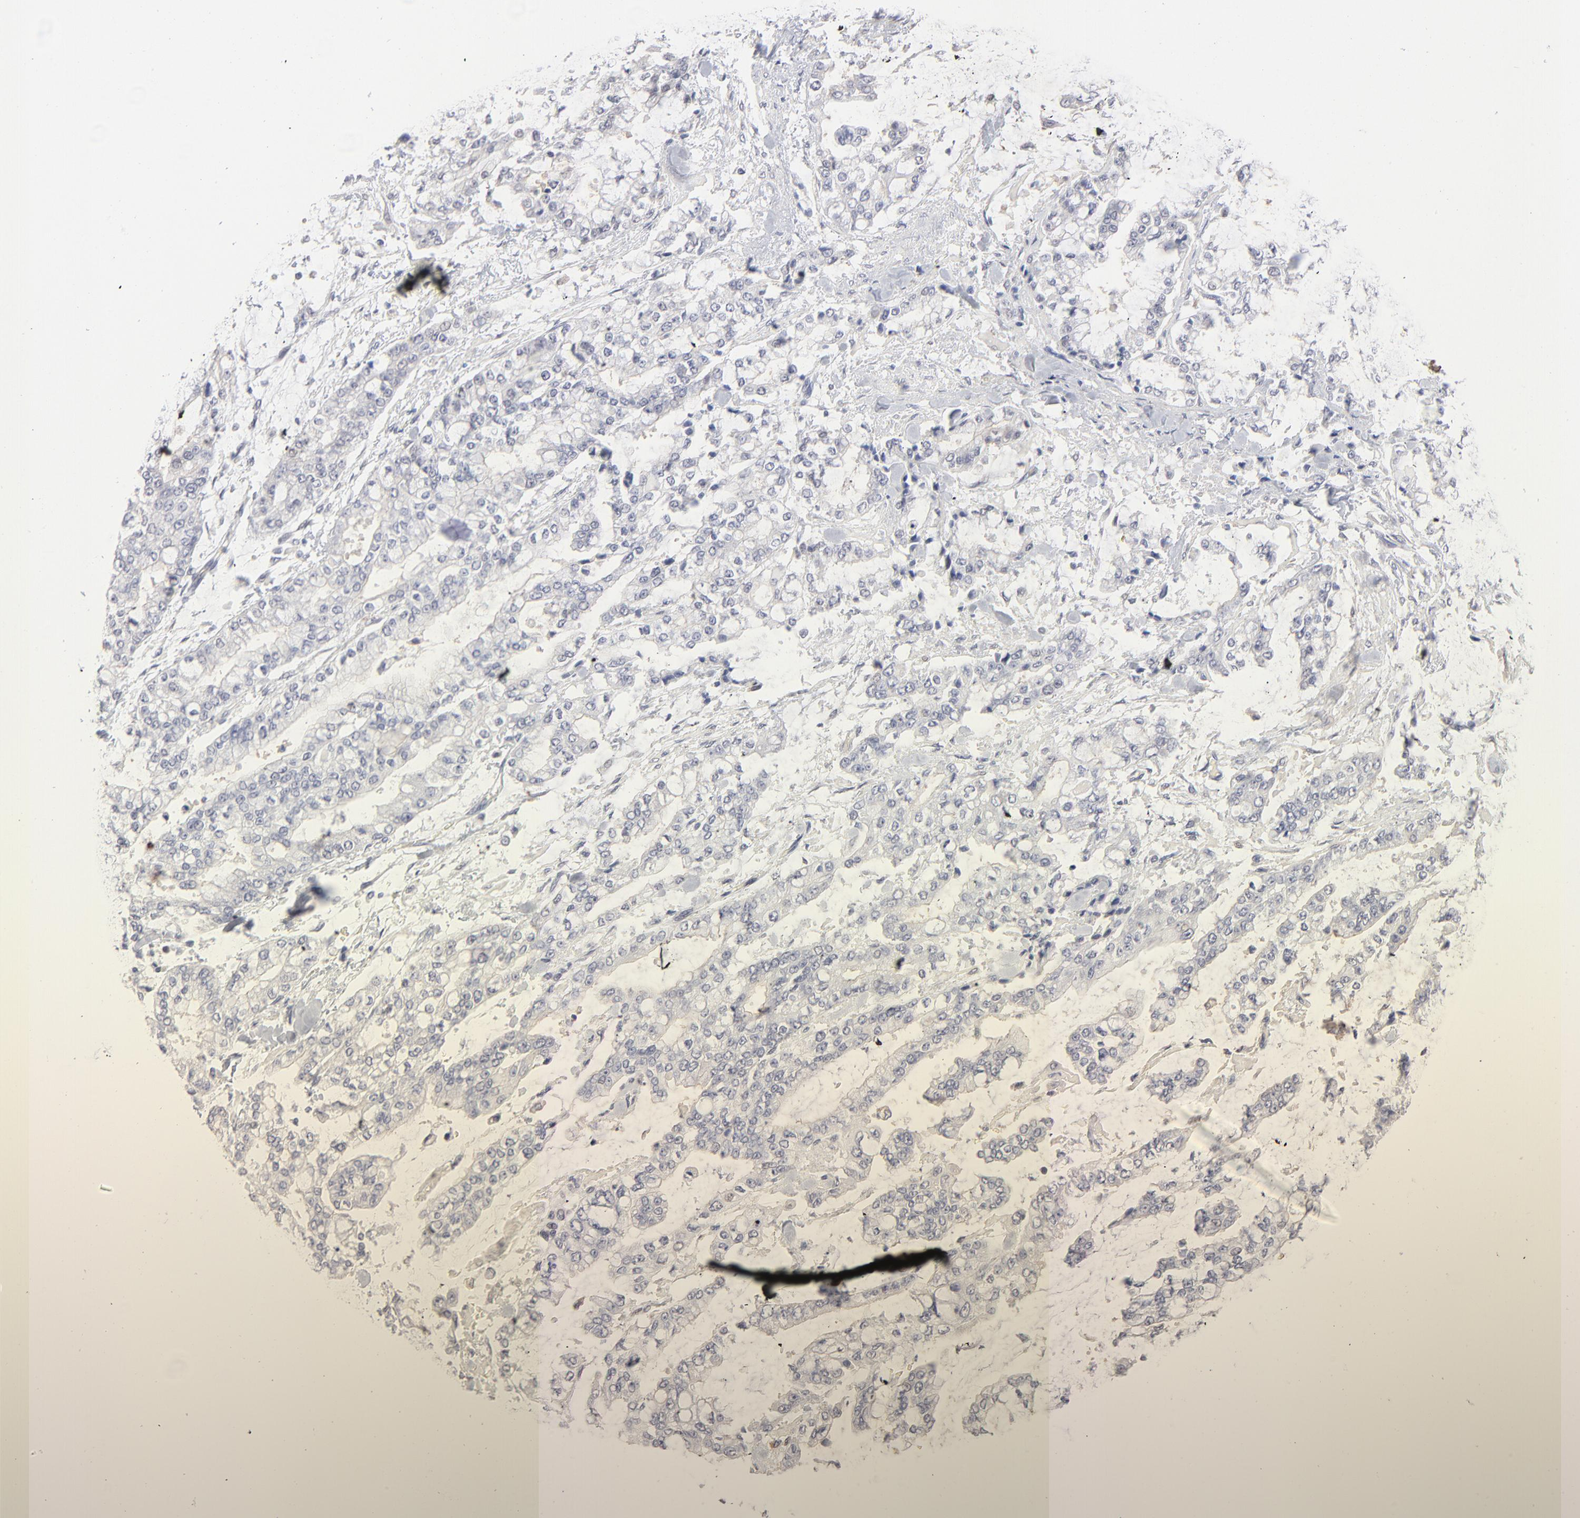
{"staining": {"intensity": "negative", "quantity": "none", "location": "none"}, "tissue": "stomach cancer", "cell_type": "Tumor cells", "image_type": "cancer", "snomed": [{"axis": "morphology", "description": "Normal tissue, NOS"}, {"axis": "morphology", "description": "Adenocarcinoma, NOS"}, {"axis": "topography", "description": "Stomach, upper"}, {"axis": "topography", "description": "Stomach"}], "caption": "High power microscopy micrograph of an immunohistochemistry photomicrograph of stomach cancer, revealing no significant staining in tumor cells.", "gene": "RBM3", "patient": {"sex": "male", "age": 76}}